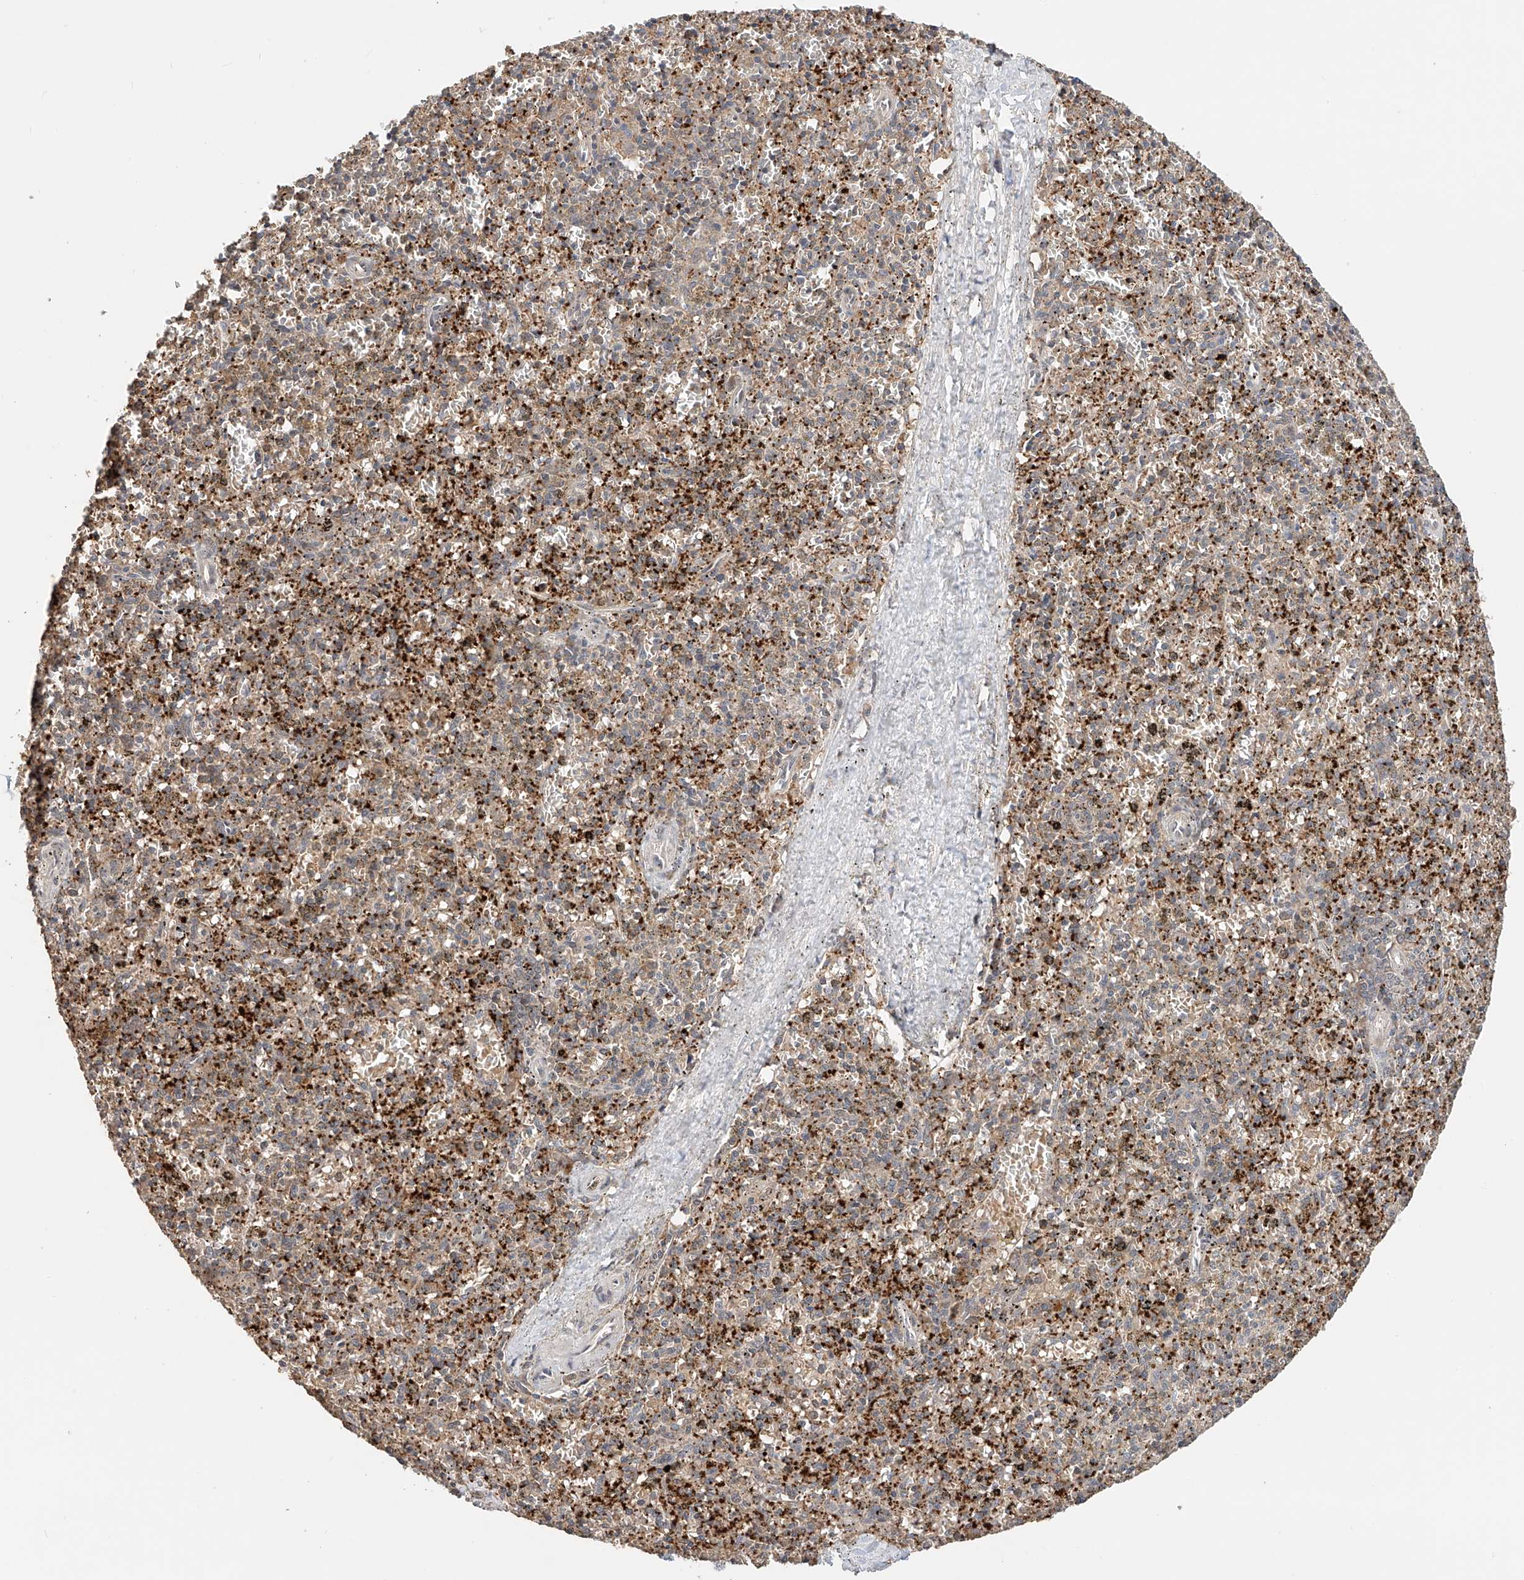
{"staining": {"intensity": "negative", "quantity": "none", "location": "none"}, "tissue": "spleen", "cell_type": "Cells in red pulp", "image_type": "normal", "snomed": [{"axis": "morphology", "description": "Normal tissue, NOS"}, {"axis": "topography", "description": "Spleen"}], "caption": "This photomicrograph is of unremarkable spleen stained with IHC to label a protein in brown with the nuclei are counter-stained blue. There is no expression in cells in red pulp. (DAB (3,3'-diaminobenzidine) immunohistochemistry visualized using brightfield microscopy, high magnification).", "gene": "ZFHX2", "patient": {"sex": "male", "age": 72}}